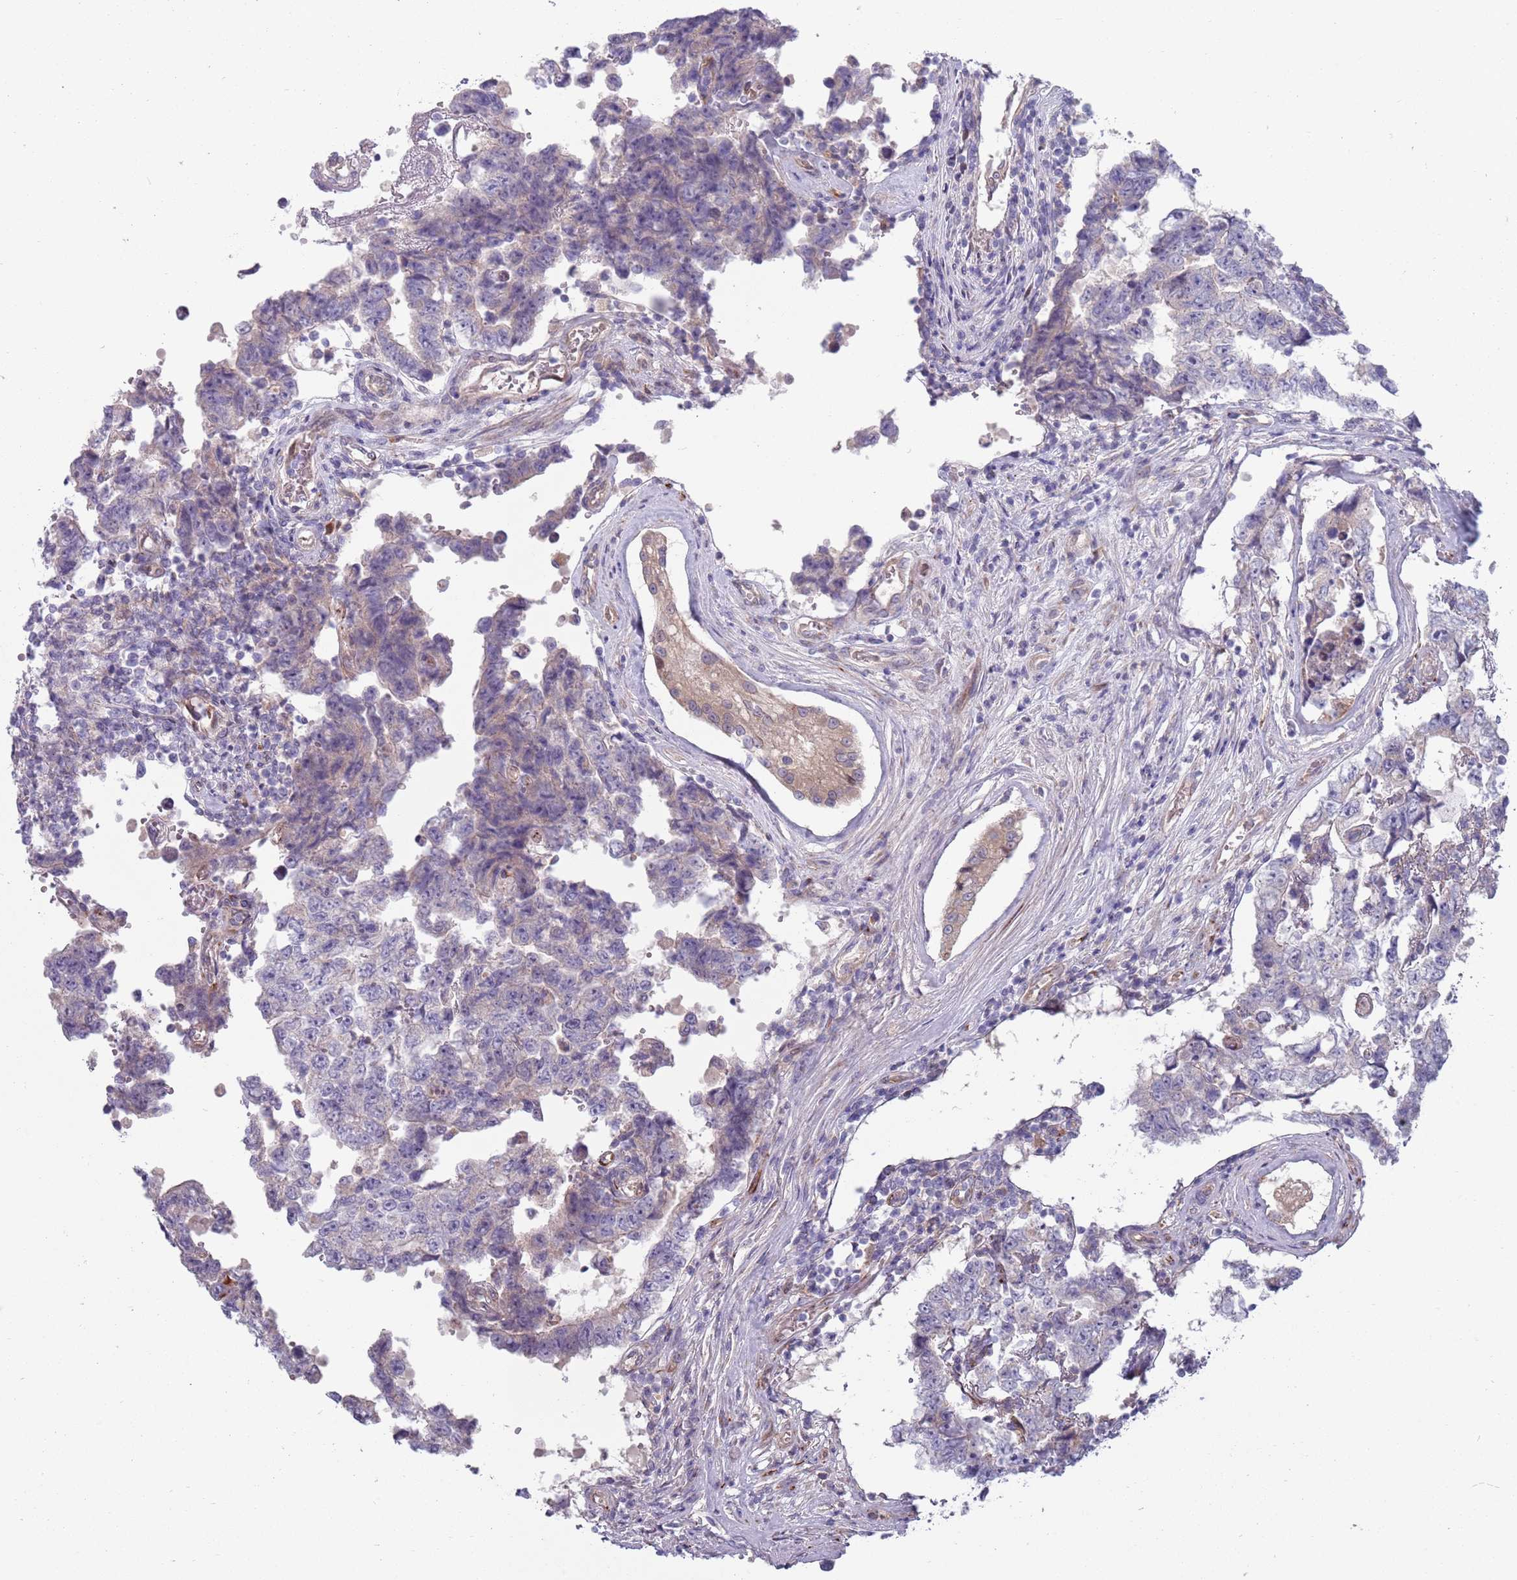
{"staining": {"intensity": "negative", "quantity": "none", "location": "none"}, "tissue": "testis cancer", "cell_type": "Tumor cells", "image_type": "cancer", "snomed": [{"axis": "morphology", "description": "Normal tissue, NOS"}, {"axis": "morphology", "description": "Carcinoma, Embryonal, NOS"}, {"axis": "topography", "description": "Testis"}, {"axis": "topography", "description": "Epididymis"}], "caption": "IHC micrograph of neoplastic tissue: testis cancer (embryonal carcinoma) stained with DAB (3,3'-diaminobenzidine) exhibits no significant protein positivity in tumor cells.", "gene": "TYW1", "patient": {"sex": "male", "age": 25}}